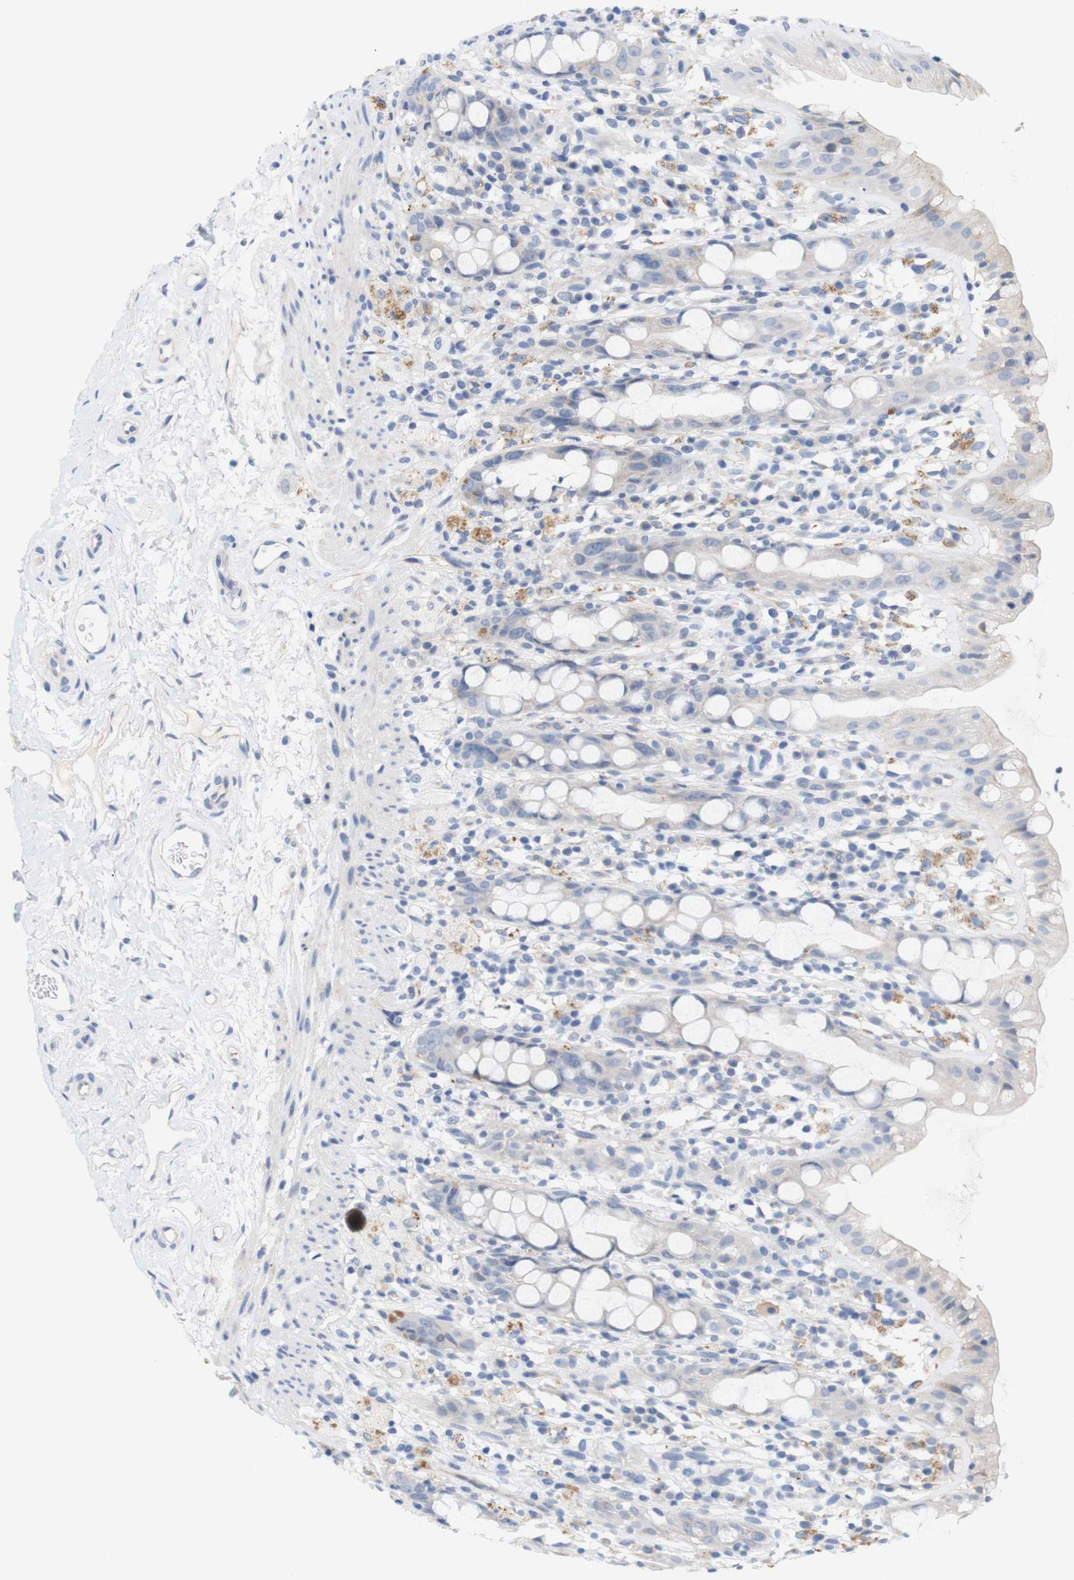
{"staining": {"intensity": "negative", "quantity": "none", "location": "none"}, "tissue": "rectum", "cell_type": "Glandular cells", "image_type": "normal", "snomed": [{"axis": "morphology", "description": "Normal tissue, NOS"}, {"axis": "topography", "description": "Rectum"}], "caption": "Immunohistochemical staining of normal human rectum displays no significant positivity in glandular cells. Brightfield microscopy of immunohistochemistry (IHC) stained with DAB (brown) and hematoxylin (blue), captured at high magnification.", "gene": "ITGA5", "patient": {"sex": "male", "age": 44}}